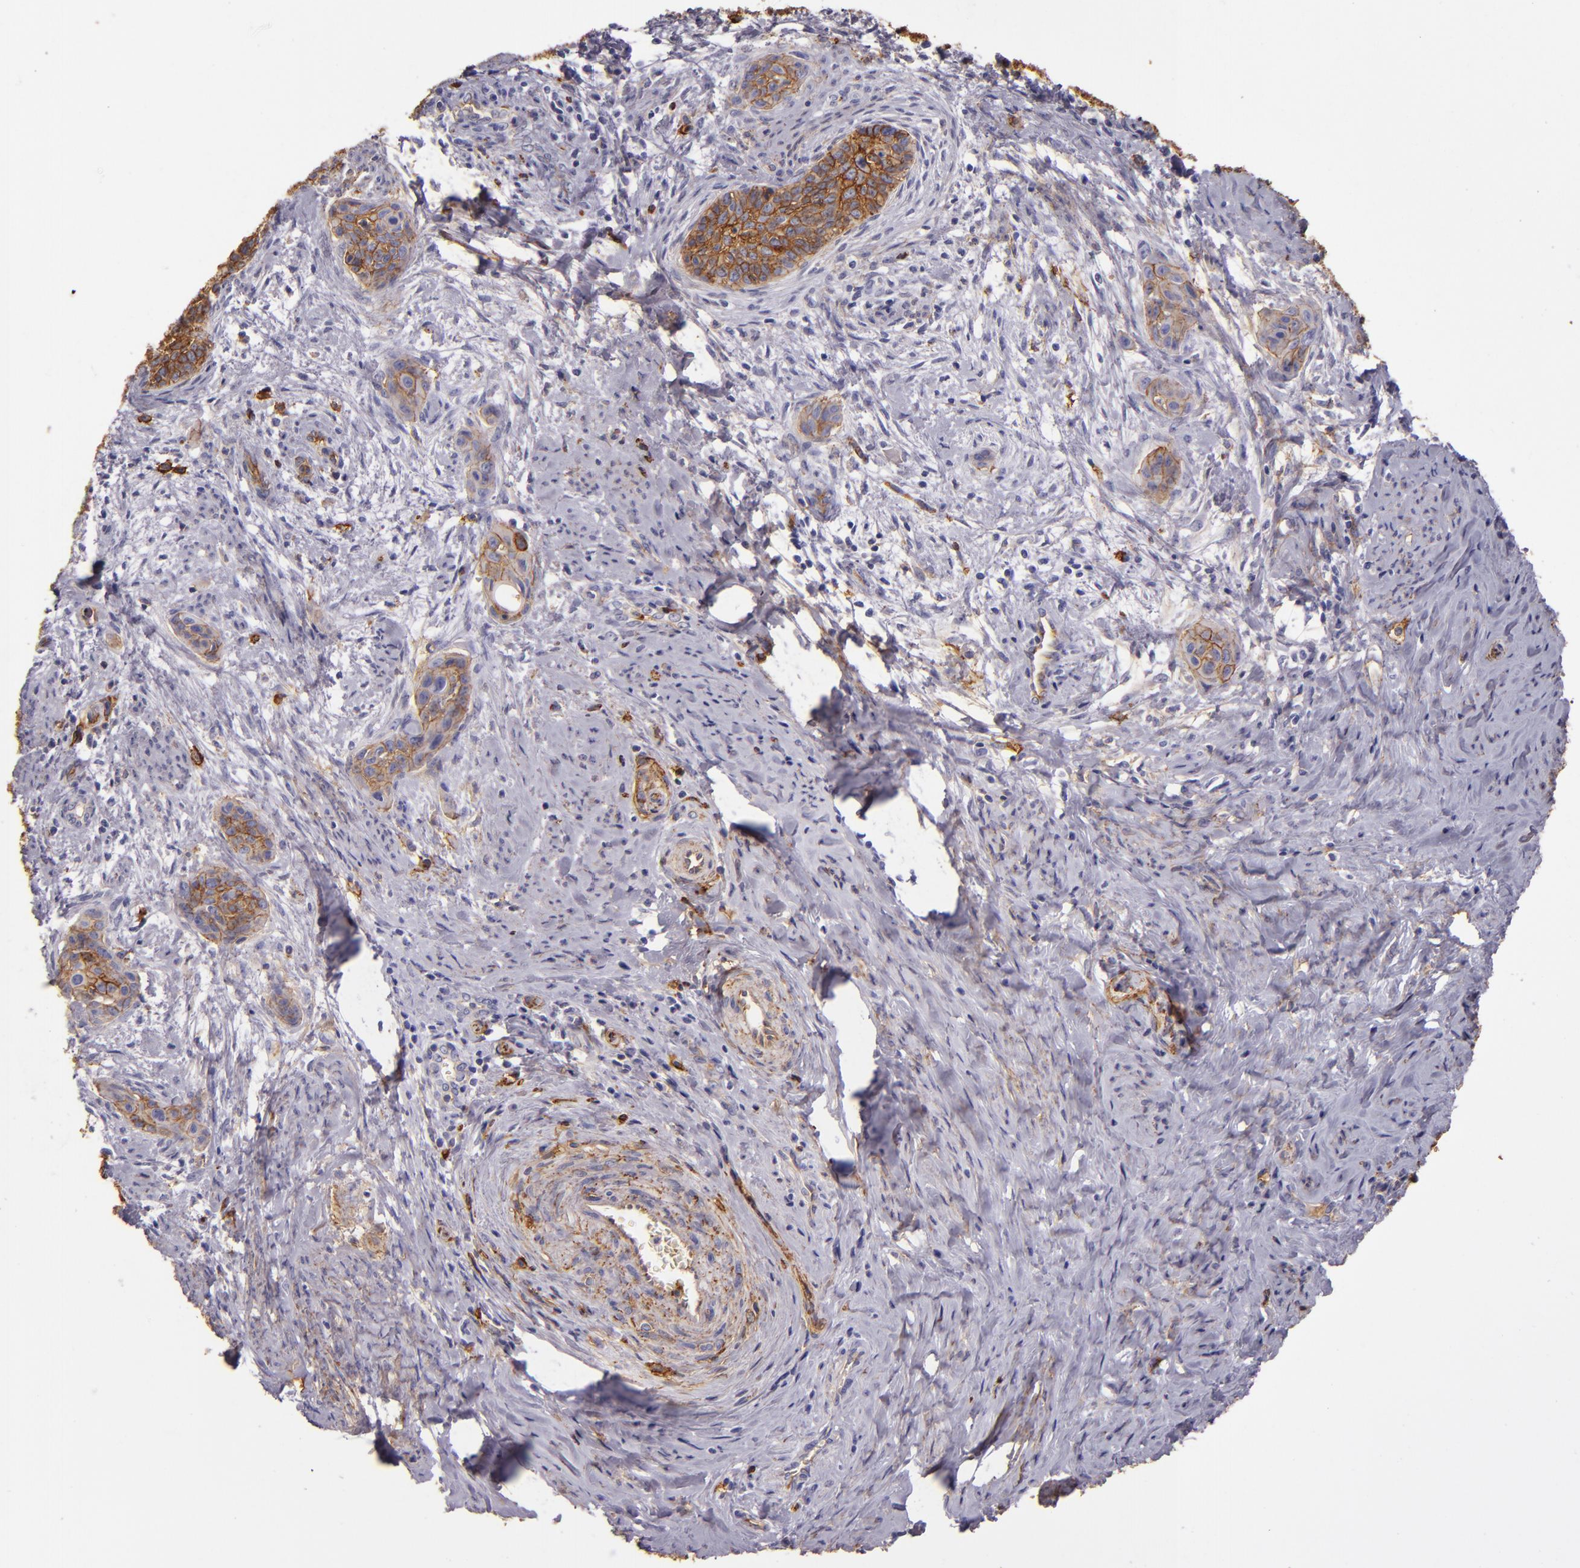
{"staining": {"intensity": "moderate", "quantity": ">75%", "location": "cytoplasmic/membranous"}, "tissue": "cervical cancer", "cell_type": "Tumor cells", "image_type": "cancer", "snomed": [{"axis": "morphology", "description": "Squamous cell carcinoma, NOS"}, {"axis": "topography", "description": "Cervix"}], "caption": "Immunohistochemical staining of human cervical cancer displays medium levels of moderate cytoplasmic/membranous positivity in about >75% of tumor cells. (Stains: DAB in brown, nuclei in blue, Microscopy: brightfield microscopy at high magnification).", "gene": "CD9", "patient": {"sex": "female", "age": 33}}